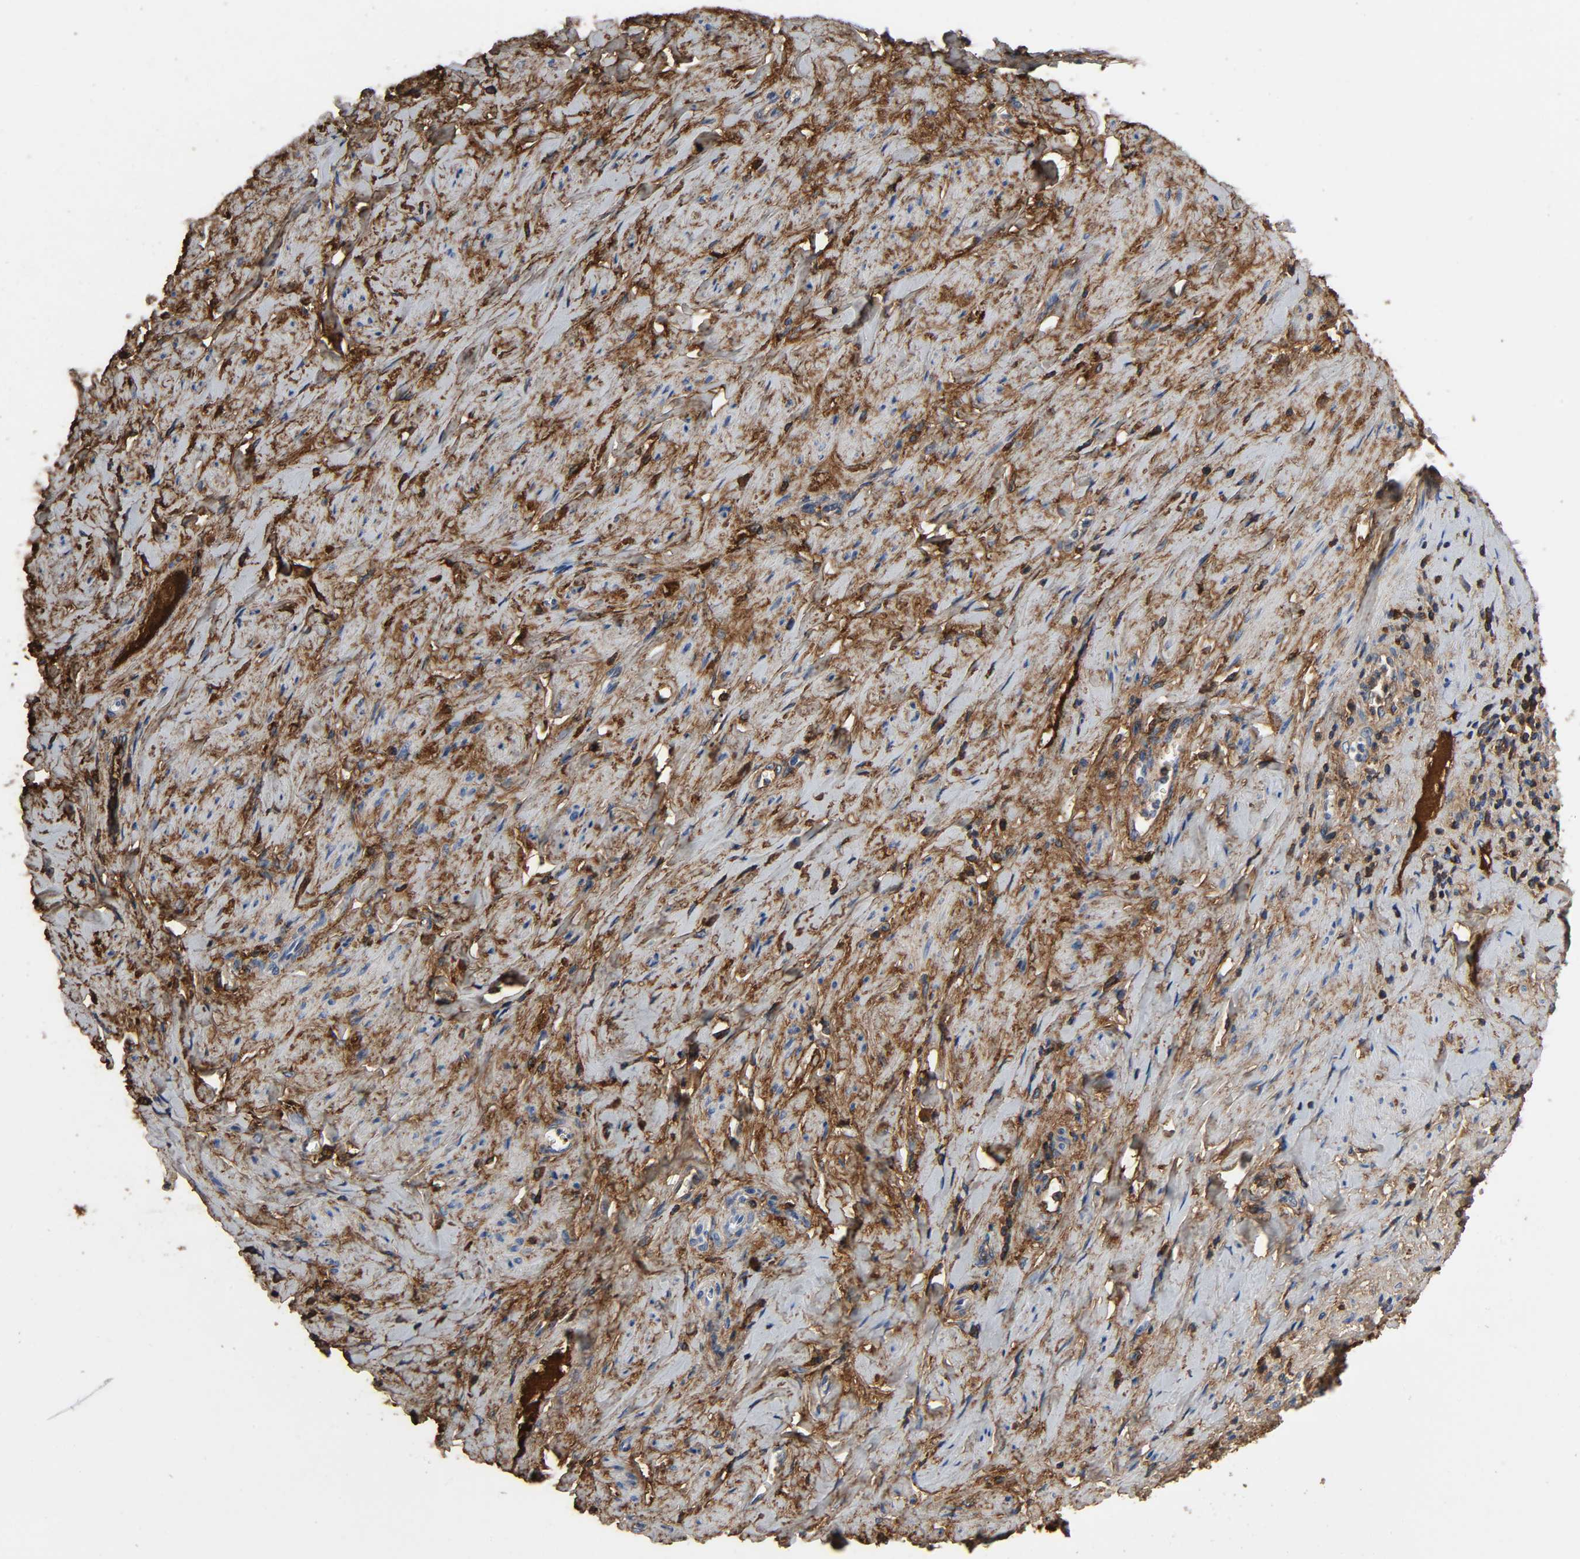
{"staining": {"intensity": "weak", "quantity": "<25%", "location": "cytoplasmic/membranous"}, "tissue": "cervical cancer", "cell_type": "Tumor cells", "image_type": "cancer", "snomed": [{"axis": "morphology", "description": "Squamous cell carcinoma, NOS"}, {"axis": "topography", "description": "Cervix"}], "caption": "Squamous cell carcinoma (cervical) was stained to show a protein in brown. There is no significant staining in tumor cells. The staining is performed using DAB (3,3'-diaminobenzidine) brown chromogen with nuclei counter-stained in using hematoxylin.", "gene": "C3", "patient": {"sex": "female", "age": 53}}